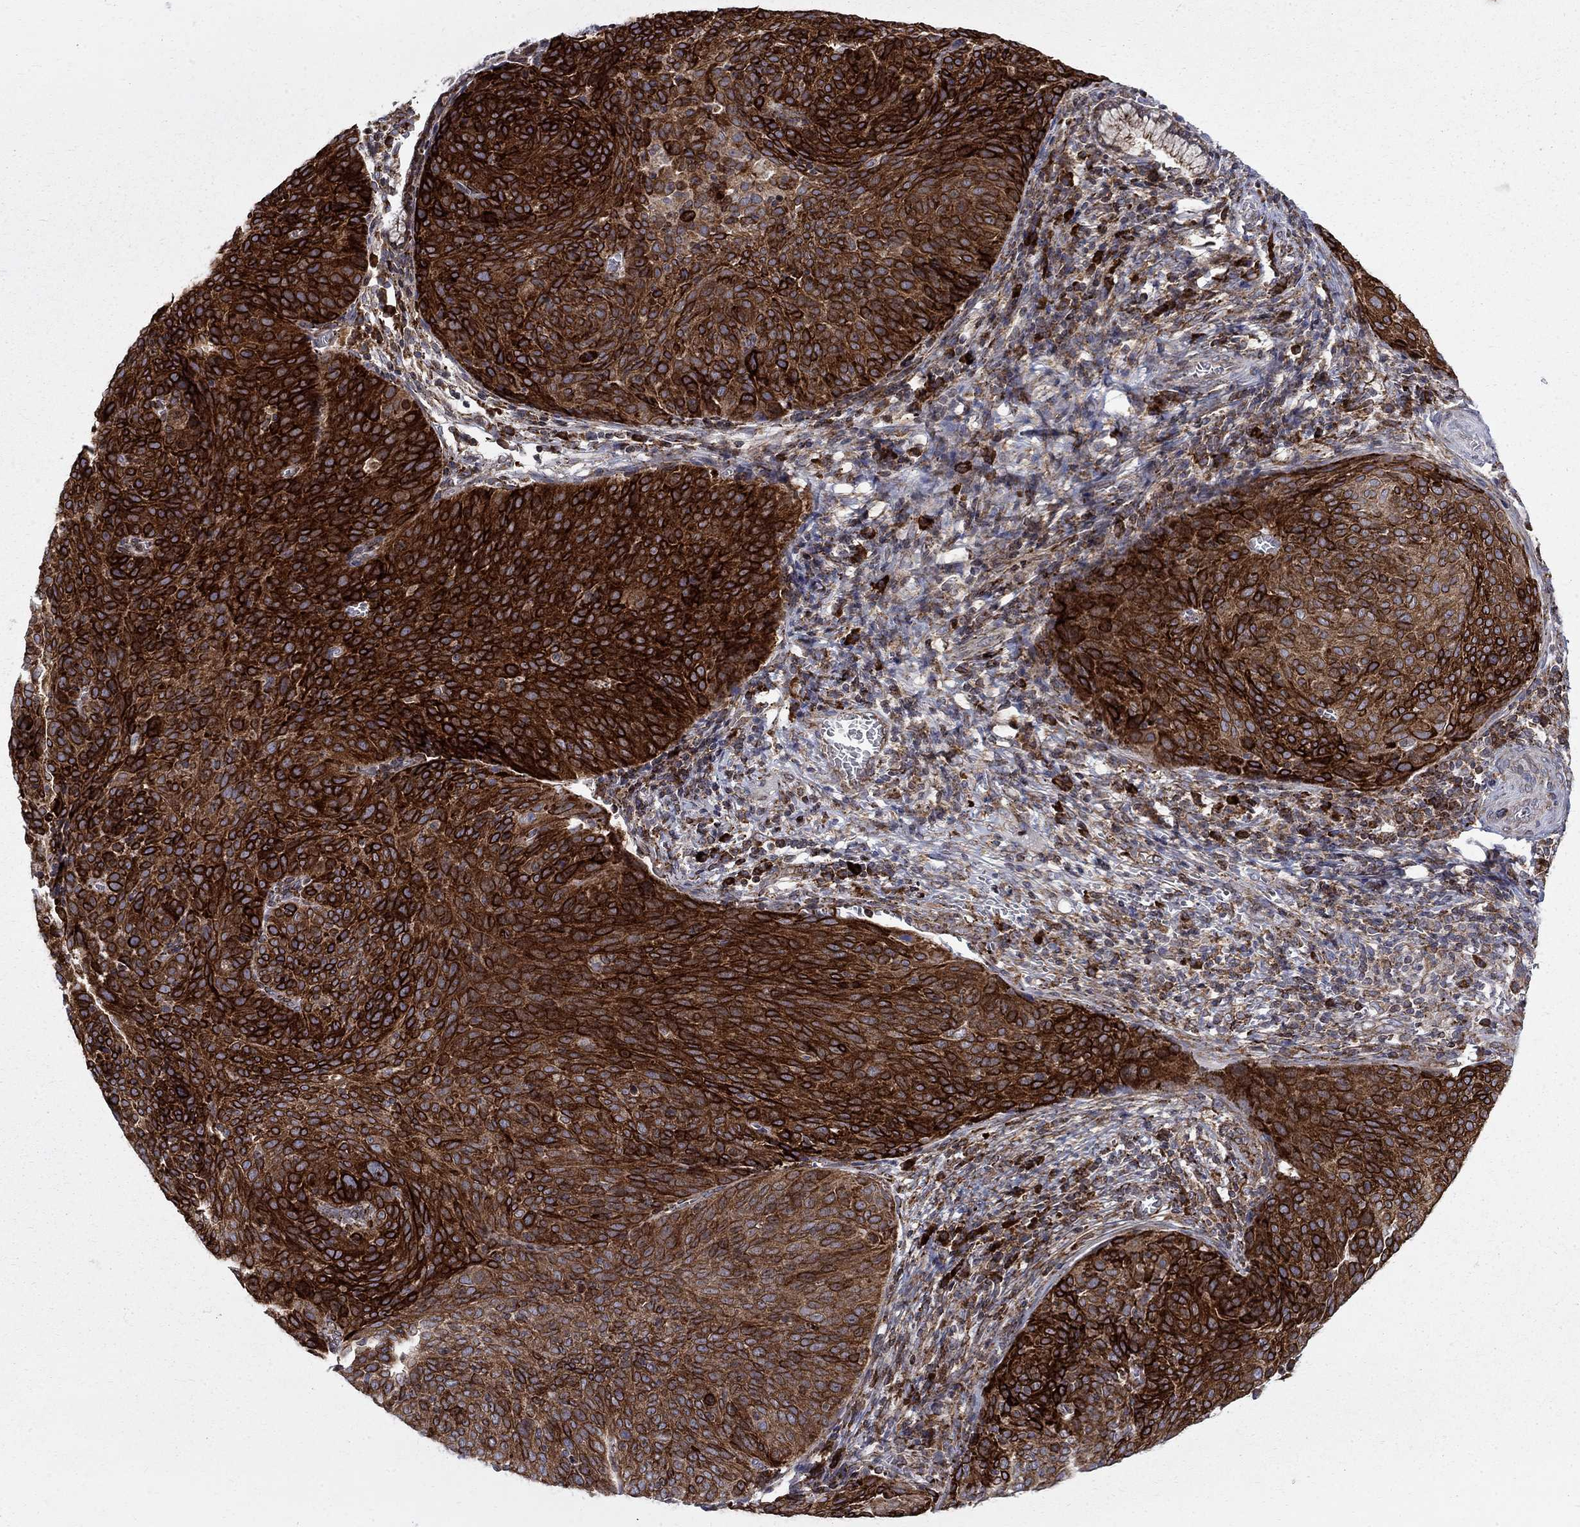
{"staining": {"intensity": "strong", "quantity": ">75%", "location": "cytoplasmic/membranous,nuclear"}, "tissue": "cervical cancer", "cell_type": "Tumor cells", "image_type": "cancer", "snomed": [{"axis": "morphology", "description": "Squamous cell carcinoma, NOS"}, {"axis": "topography", "description": "Cervix"}], "caption": "A high amount of strong cytoplasmic/membranous and nuclear expression is seen in approximately >75% of tumor cells in squamous cell carcinoma (cervical) tissue.", "gene": "CAB39L", "patient": {"sex": "female", "age": 39}}